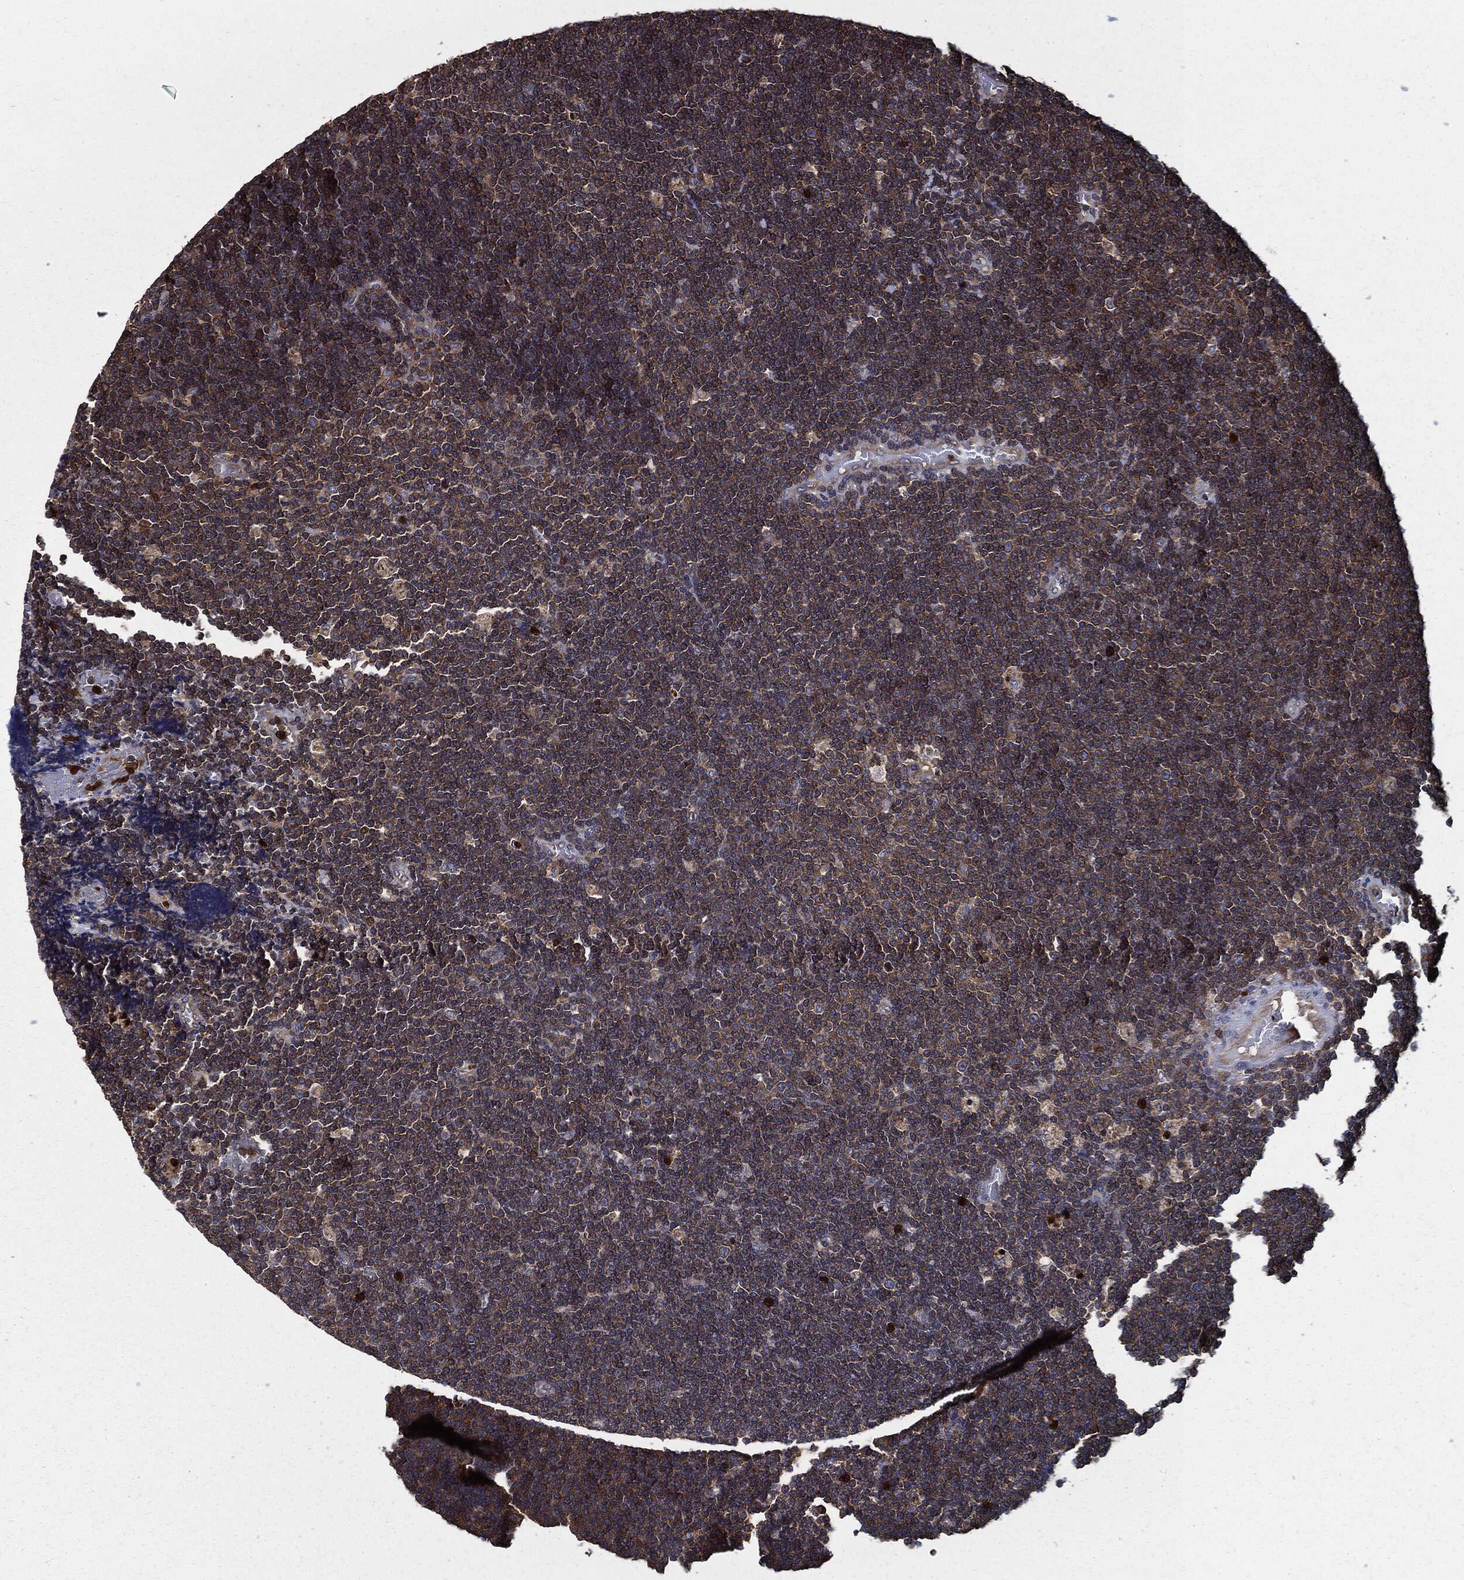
{"staining": {"intensity": "strong", "quantity": "25%-75%", "location": "cytoplasmic/membranous"}, "tissue": "lymphoma", "cell_type": "Tumor cells", "image_type": "cancer", "snomed": [{"axis": "morphology", "description": "Malignant lymphoma, non-Hodgkin's type, Low grade"}, {"axis": "topography", "description": "Brain"}], "caption": "Immunohistochemistry (DAB (3,3'-diaminobenzidine)) staining of human malignant lymphoma, non-Hodgkin's type (low-grade) demonstrates strong cytoplasmic/membranous protein staining in approximately 25%-75% of tumor cells. The protein of interest is stained brown, and the nuclei are stained in blue (DAB IHC with brightfield microscopy, high magnification).", "gene": "PDCD6IP", "patient": {"sex": "female", "age": 66}}